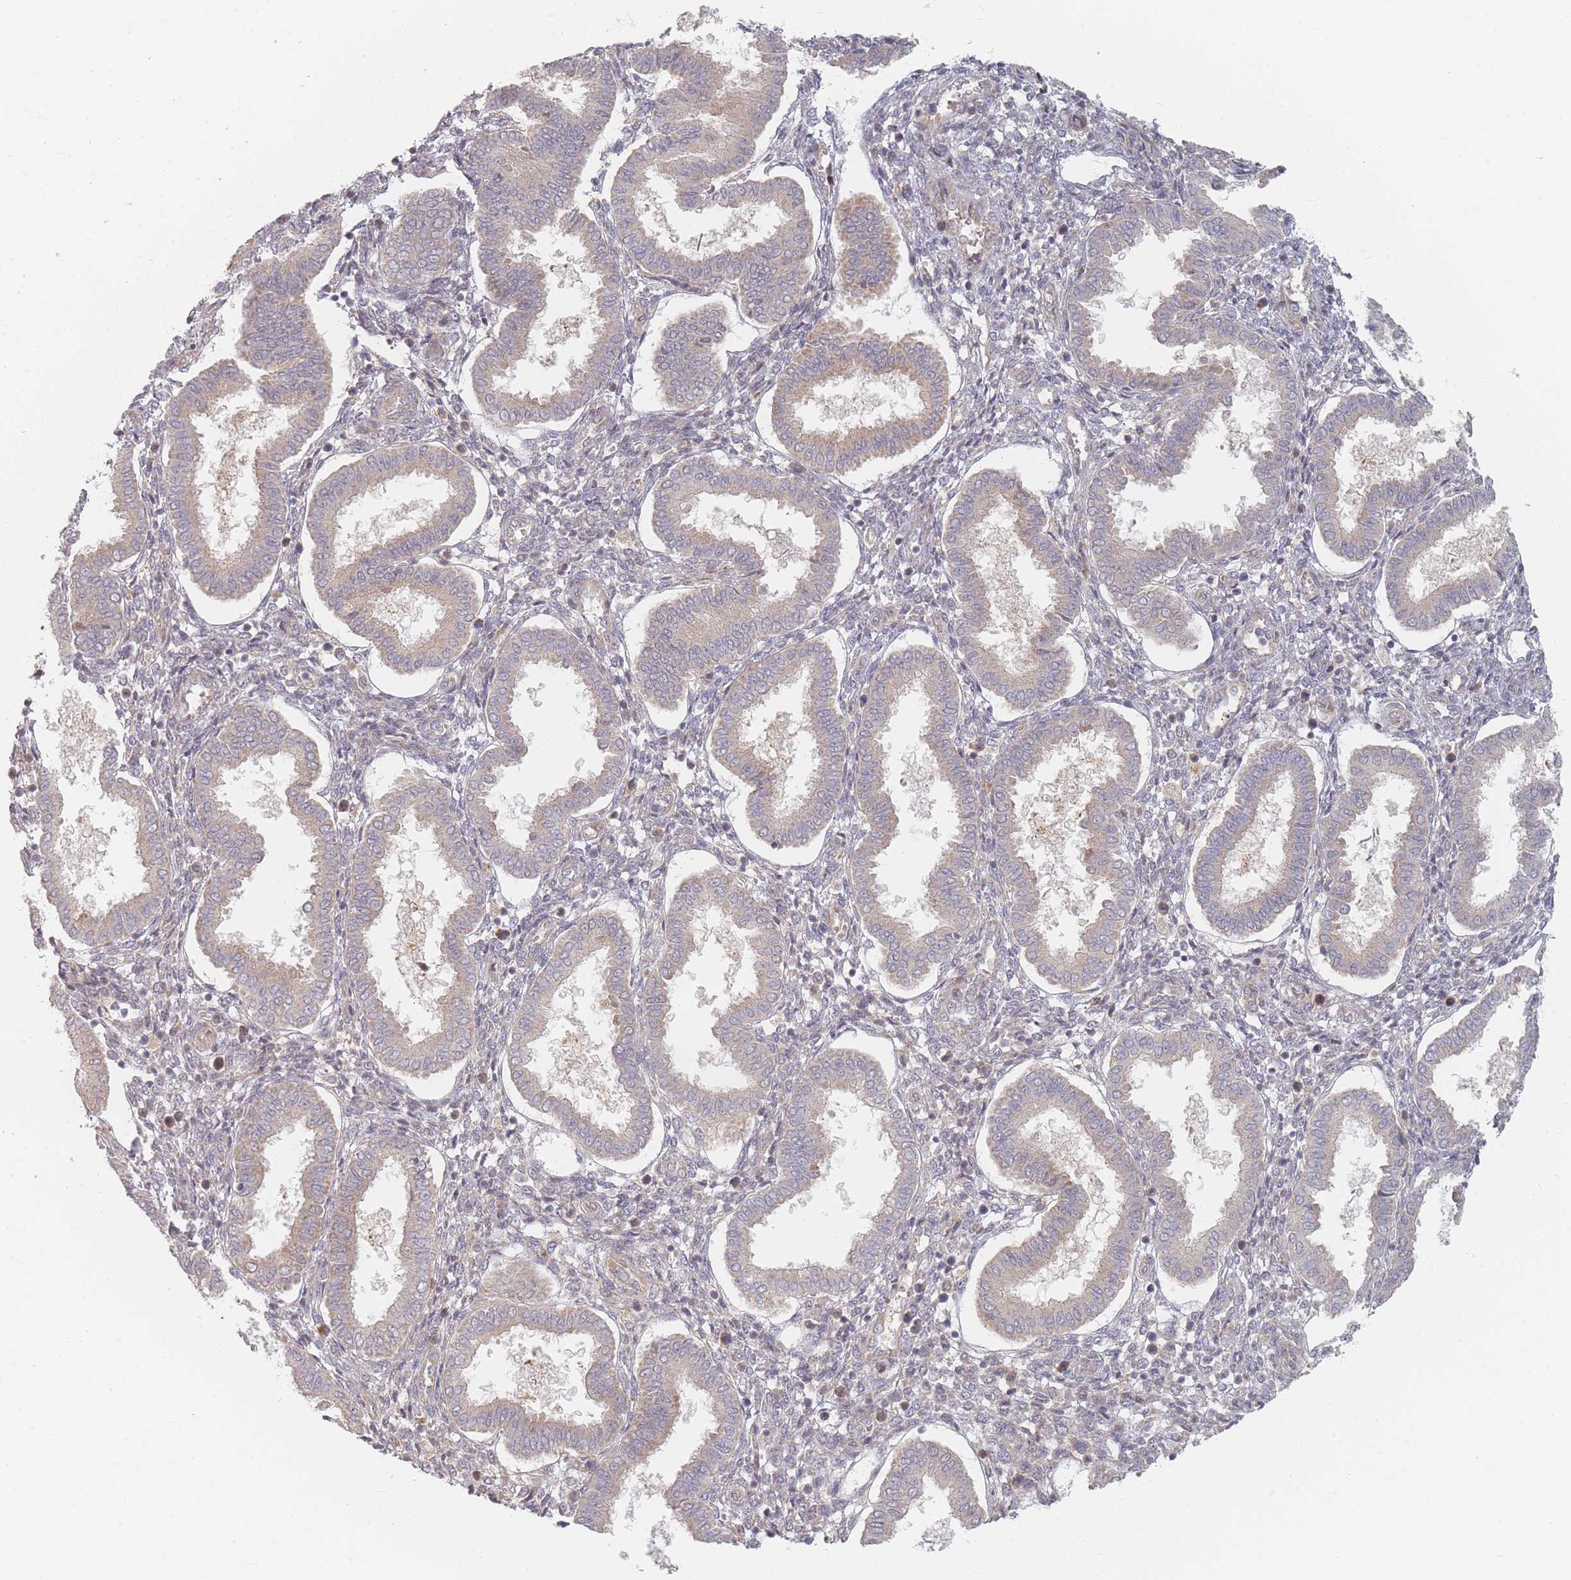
{"staining": {"intensity": "weak", "quantity": "<25%", "location": "nuclear"}, "tissue": "endometrium", "cell_type": "Cells in endometrial stroma", "image_type": "normal", "snomed": [{"axis": "morphology", "description": "Normal tissue, NOS"}, {"axis": "topography", "description": "Endometrium"}], "caption": "This is an immunohistochemistry histopathology image of unremarkable human endometrium. There is no staining in cells in endometrial stroma.", "gene": "ZKSCAN7", "patient": {"sex": "female", "age": 24}}